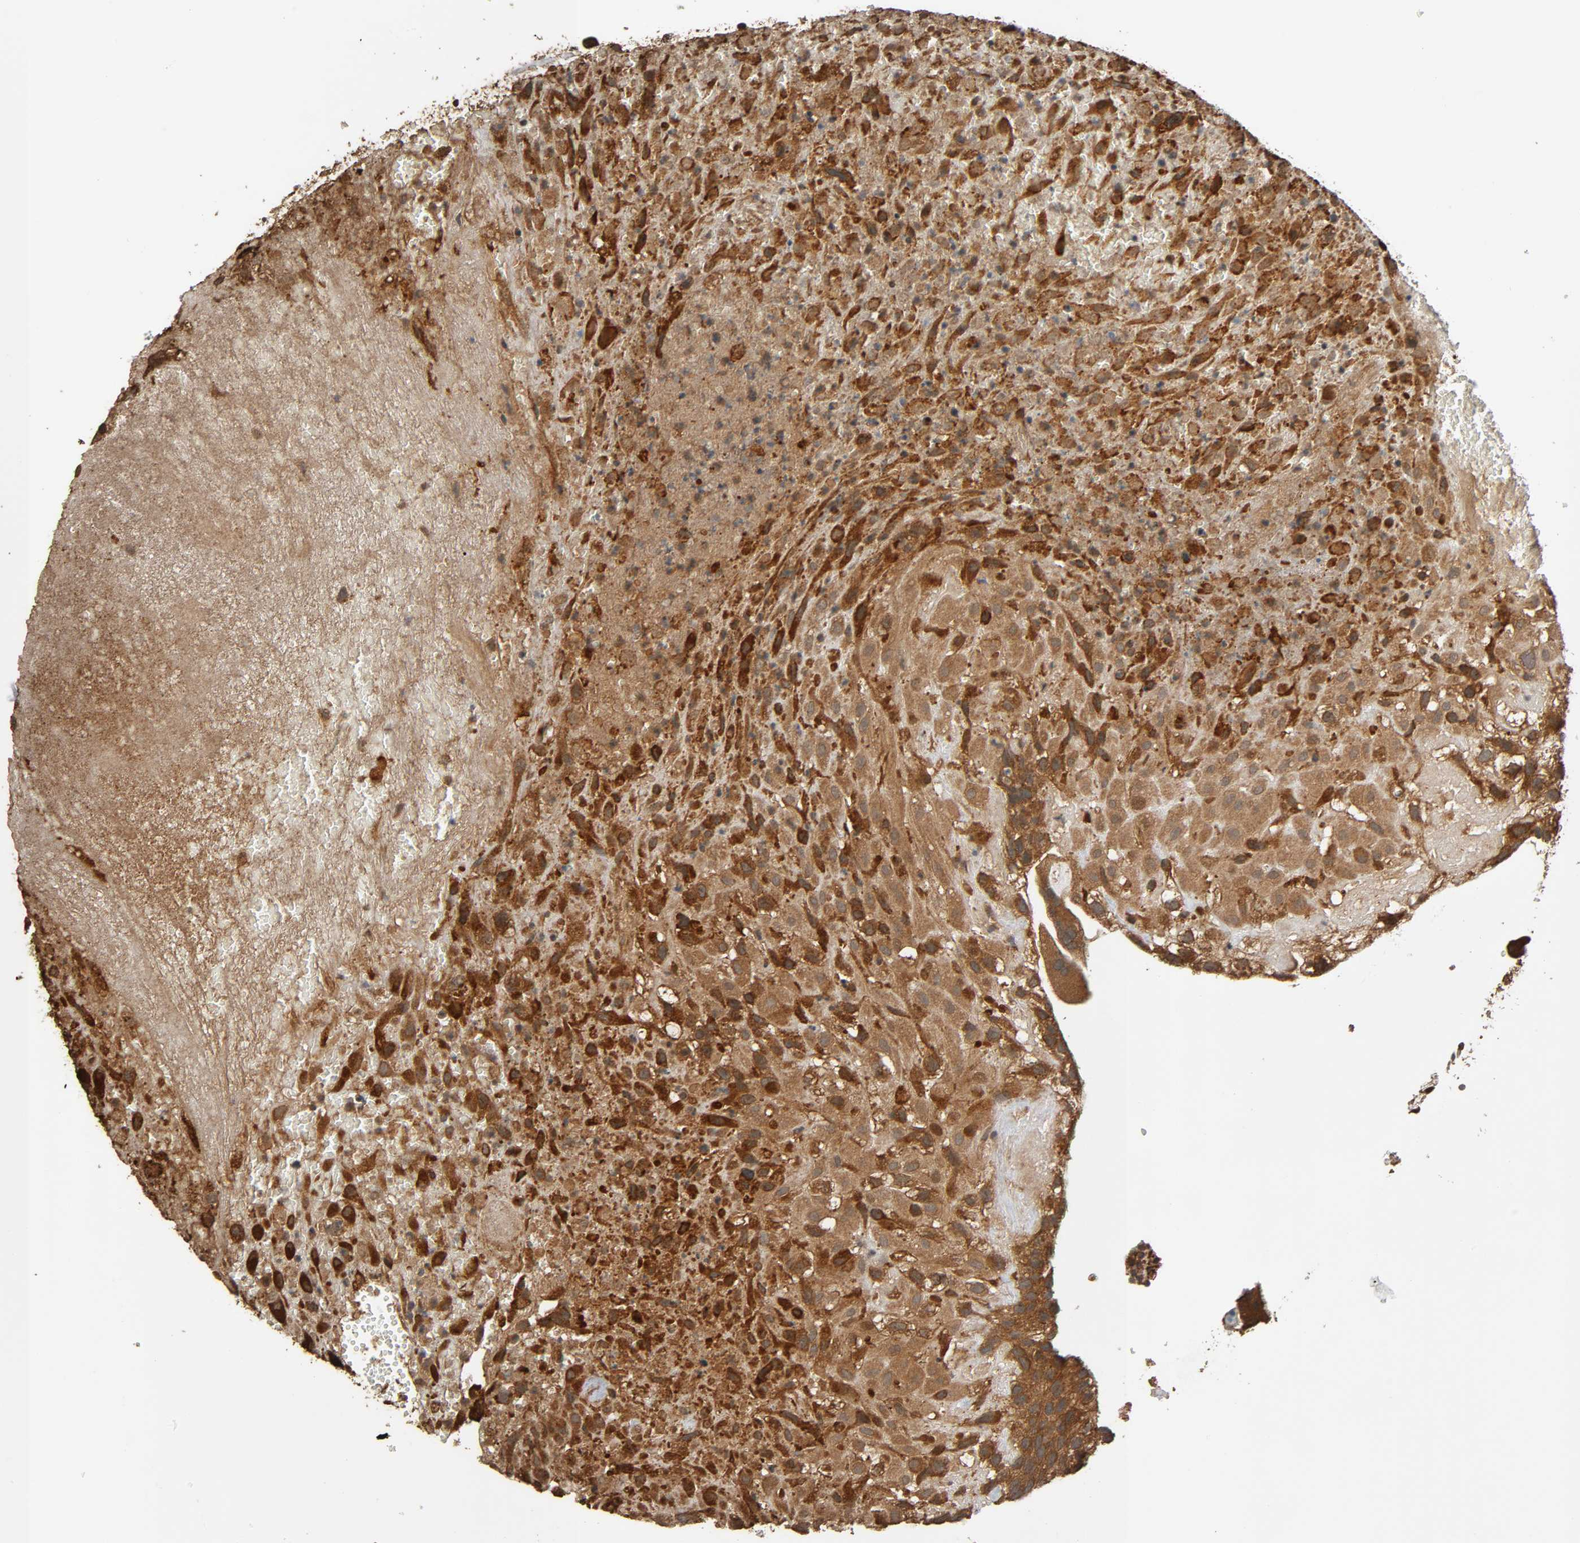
{"staining": {"intensity": "strong", "quantity": ">75%", "location": "cytoplasmic/membranous"}, "tissue": "placenta", "cell_type": "Decidual cells", "image_type": "normal", "snomed": [{"axis": "morphology", "description": "Normal tissue, NOS"}, {"axis": "topography", "description": "Placenta"}], "caption": "A high amount of strong cytoplasmic/membranous positivity is present in approximately >75% of decidual cells in benign placenta. The protein is stained brown, and the nuclei are stained in blue (DAB IHC with brightfield microscopy, high magnification).", "gene": "MAP3K8", "patient": {"sex": "female", "age": 19}}